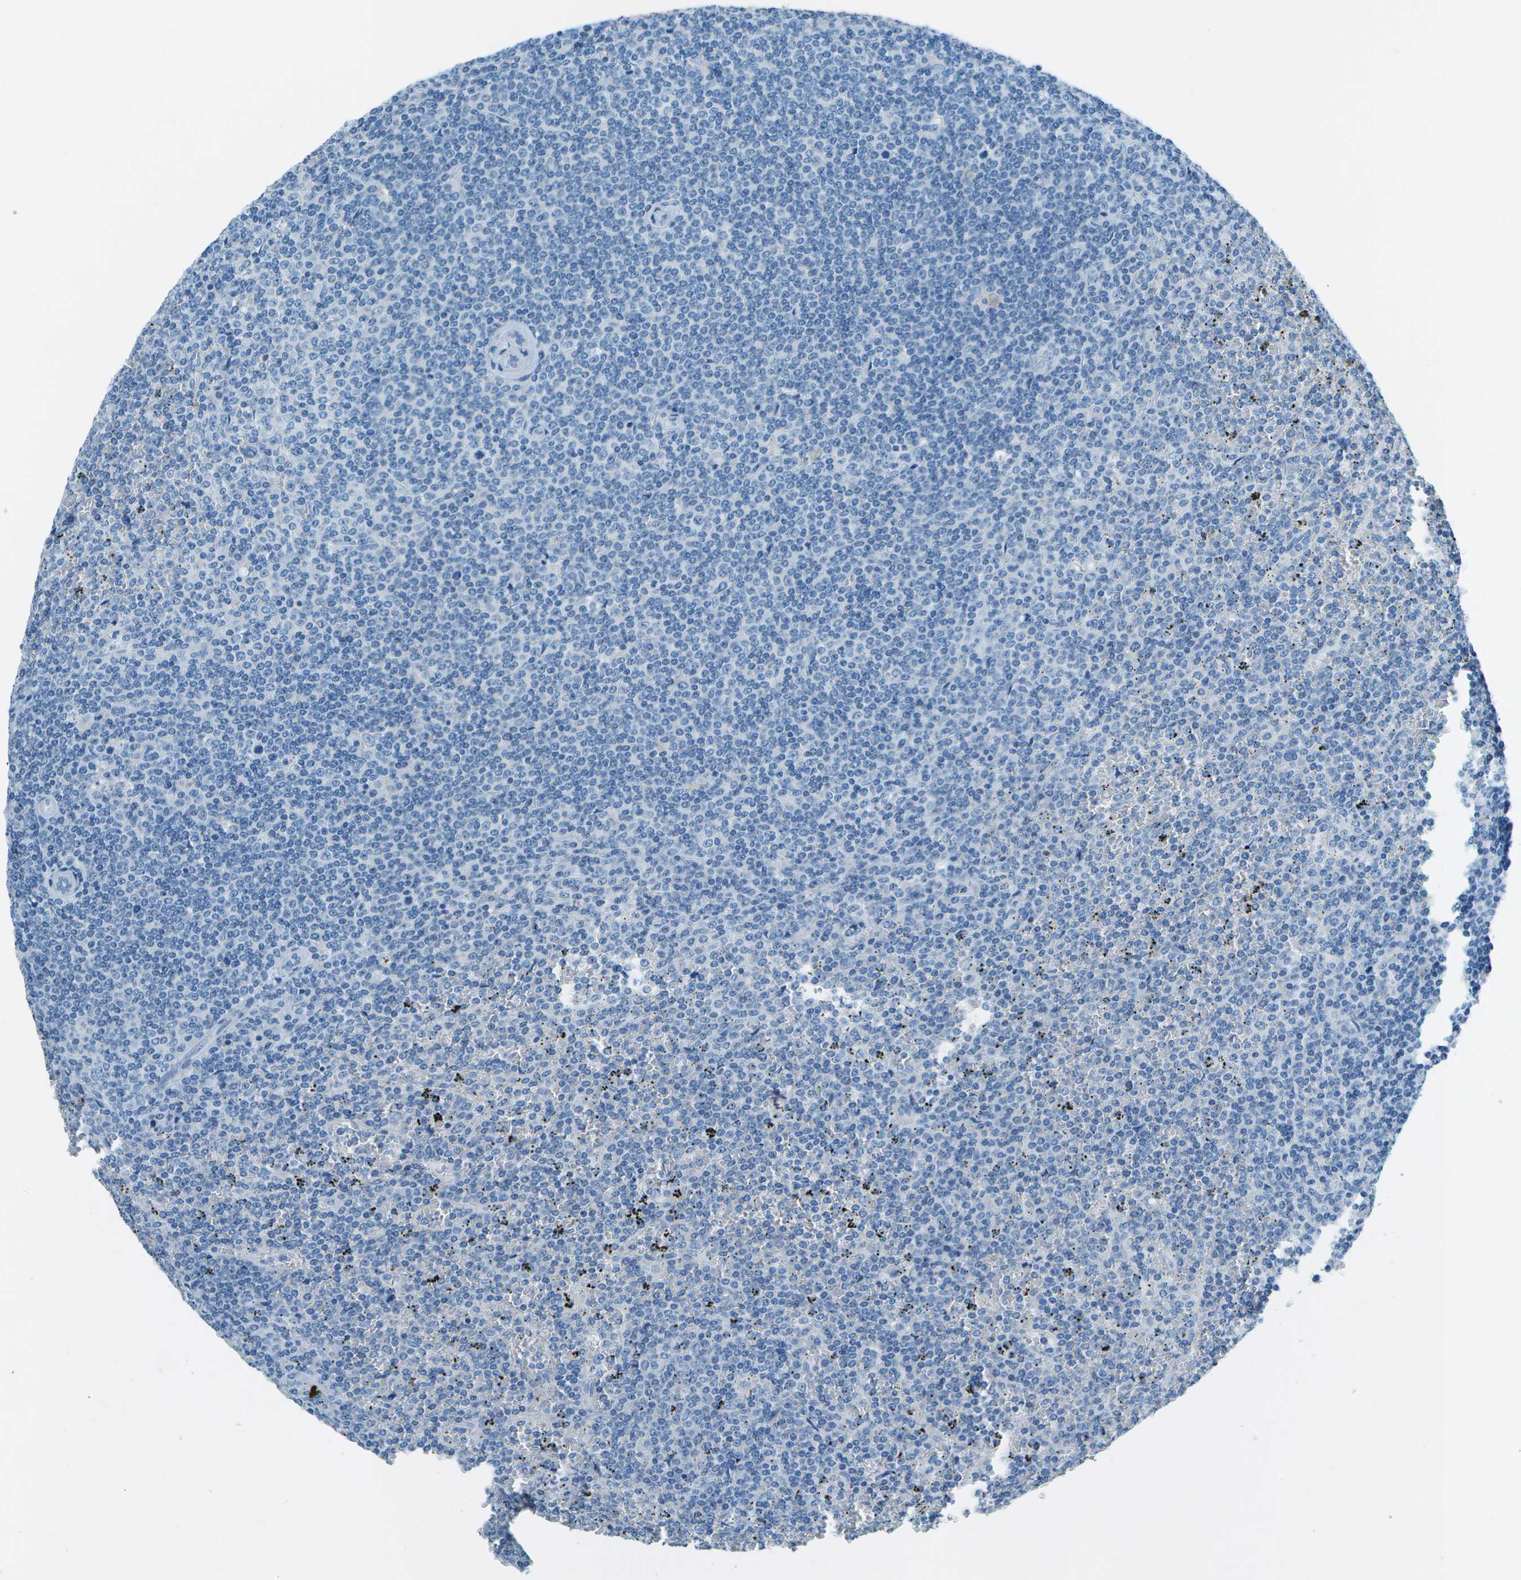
{"staining": {"intensity": "negative", "quantity": "none", "location": "none"}, "tissue": "lymphoma", "cell_type": "Tumor cells", "image_type": "cancer", "snomed": [{"axis": "morphology", "description": "Malignant lymphoma, non-Hodgkin's type, Low grade"}, {"axis": "topography", "description": "Spleen"}], "caption": "Tumor cells are negative for brown protein staining in low-grade malignant lymphoma, non-Hodgkin's type. The staining was performed using DAB to visualize the protein expression in brown, while the nuclei were stained in blue with hematoxylin (Magnification: 20x).", "gene": "SLC16A10", "patient": {"sex": "female", "age": 19}}